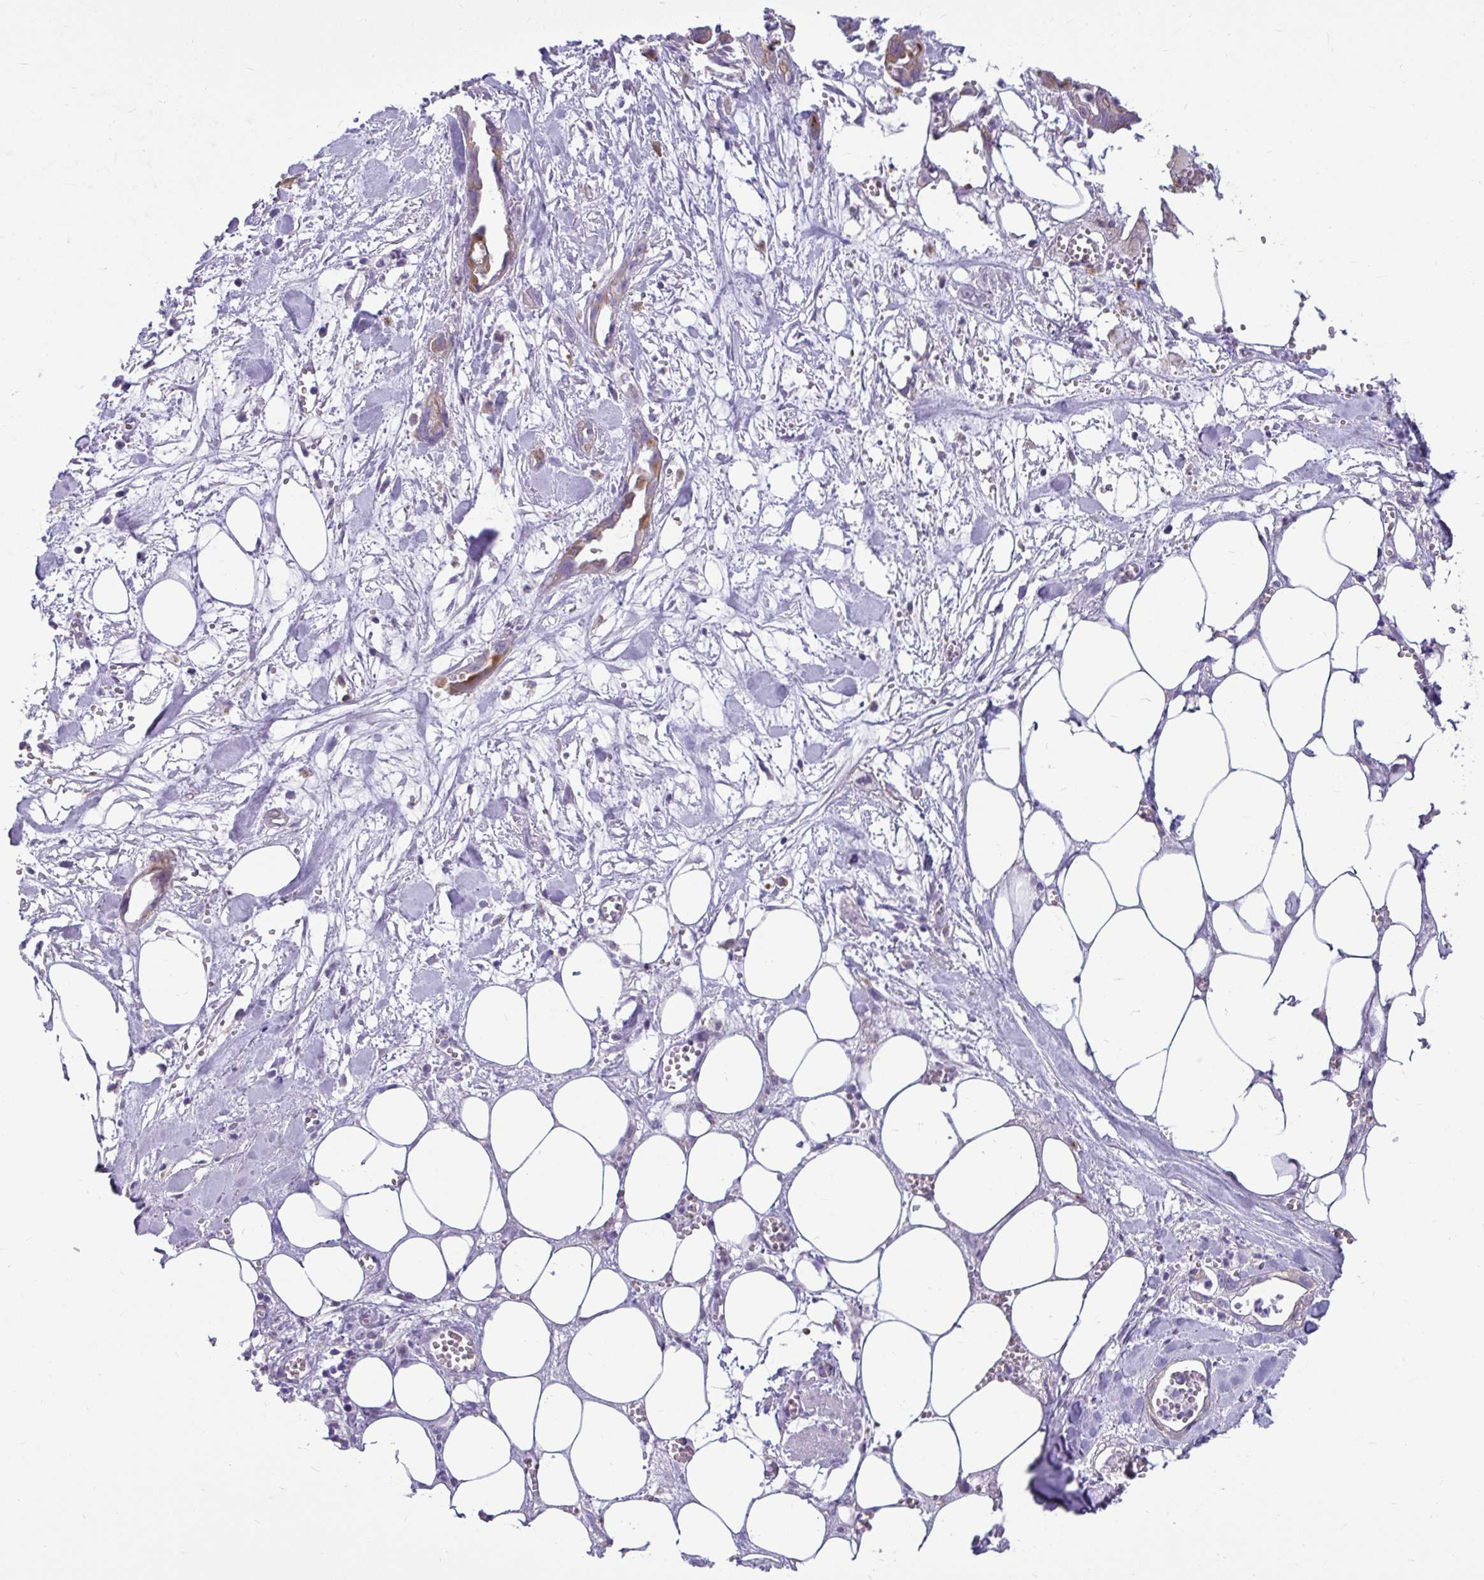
{"staining": {"intensity": "weak", "quantity": "<25%", "location": "cytoplasmic/membranous"}, "tissue": "pancreatic cancer", "cell_type": "Tumor cells", "image_type": "cancer", "snomed": [{"axis": "morphology", "description": "Adenocarcinoma, NOS"}, {"axis": "topography", "description": "Pancreas"}], "caption": "Immunohistochemical staining of human pancreatic adenocarcinoma exhibits no significant positivity in tumor cells. Nuclei are stained in blue.", "gene": "CTSZ", "patient": {"sex": "female", "age": 73}}